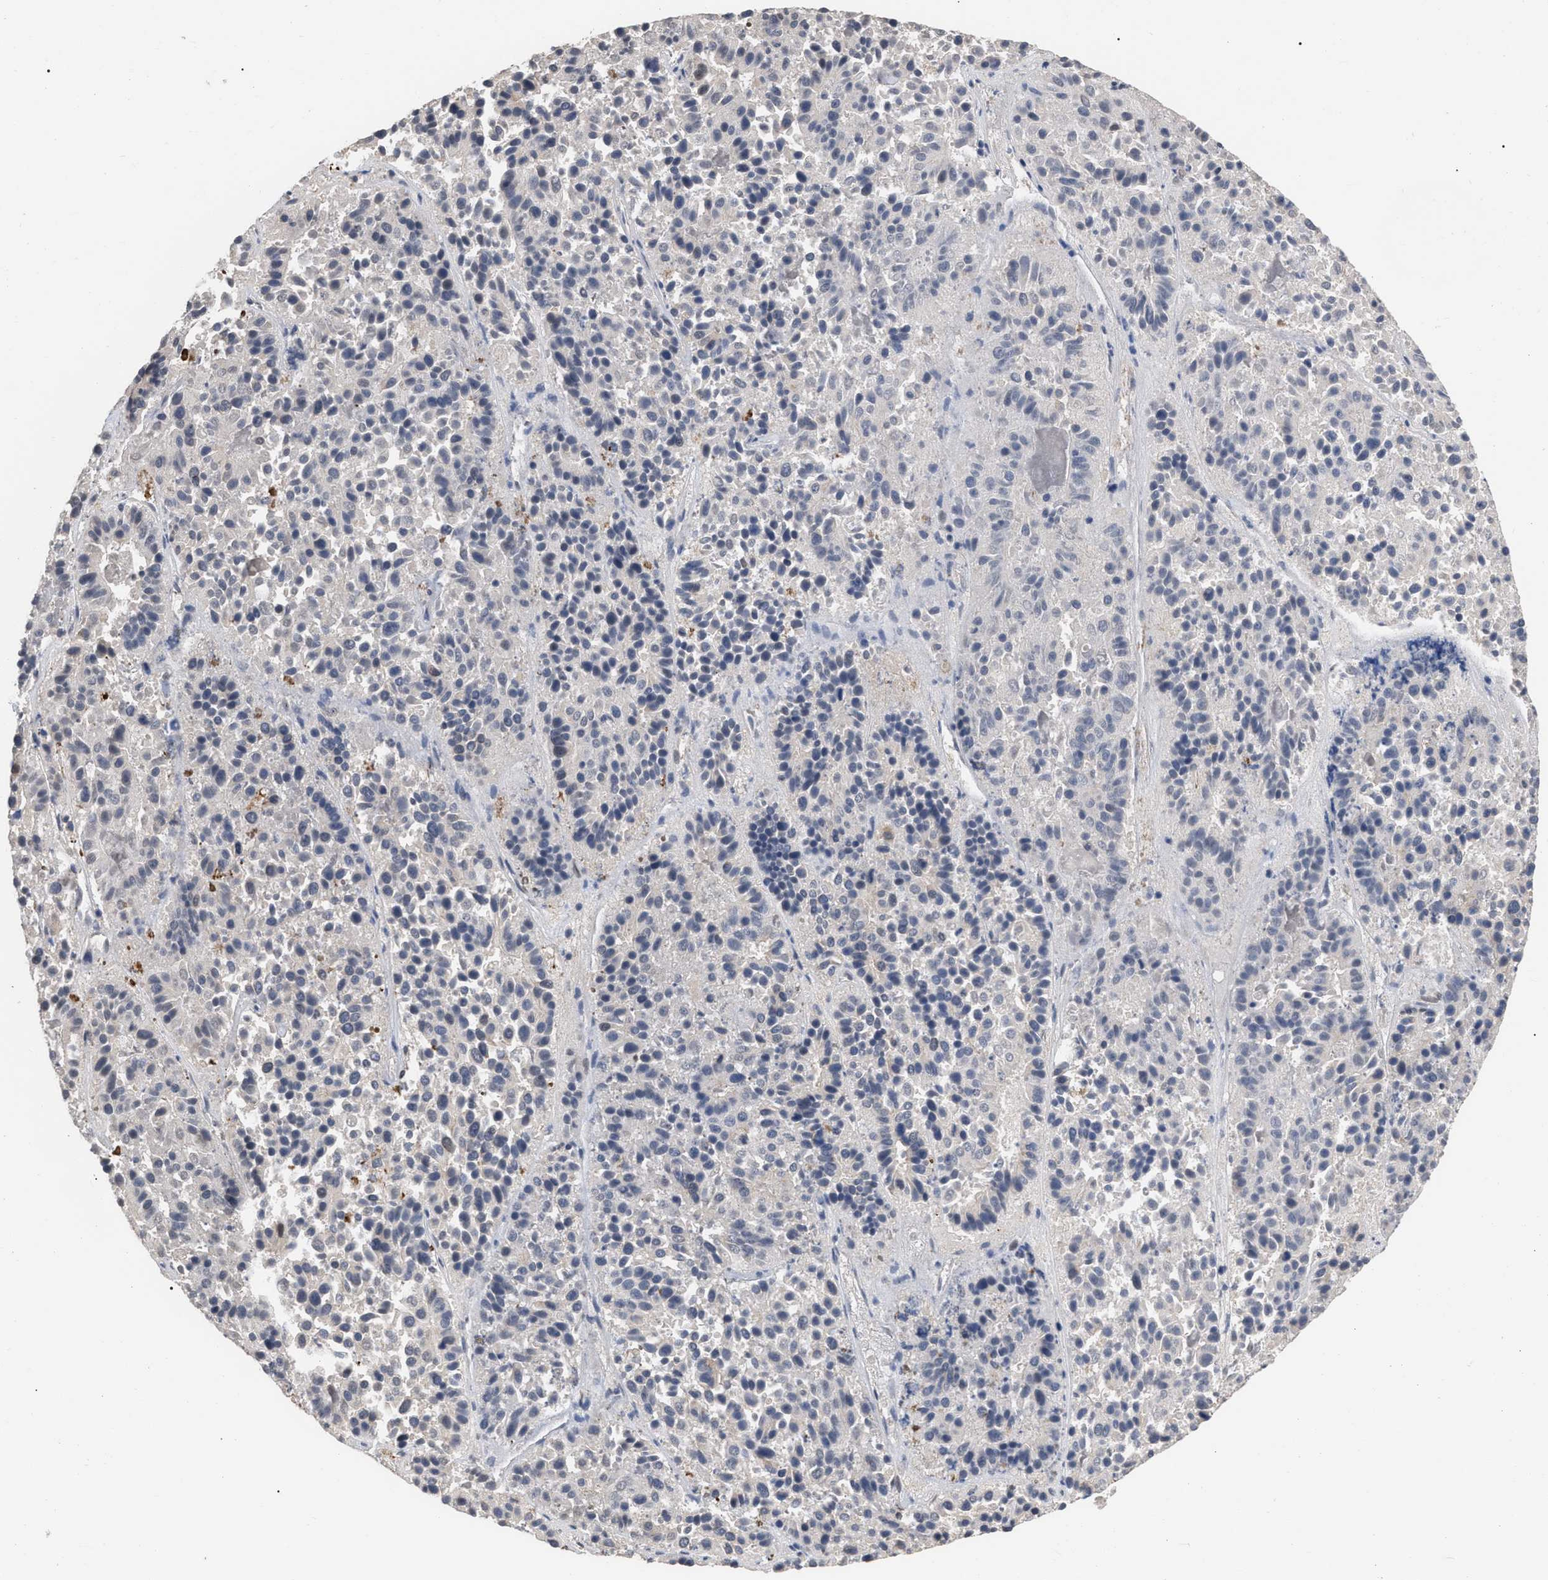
{"staining": {"intensity": "negative", "quantity": "none", "location": "none"}, "tissue": "pancreatic cancer", "cell_type": "Tumor cells", "image_type": "cancer", "snomed": [{"axis": "morphology", "description": "Adenocarcinoma, NOS"}, {"axis": "topography", "description": "Pancreas"}], "caption": "Immunohistochemistry (IHC) histopathology image of pancreatic cancer (adenocarcinoma) stained for a protein (brown), which exhibits no expression in tumor cells.", "gene": "JAZF1", "patient": {"sex": "male", "age": 50}}